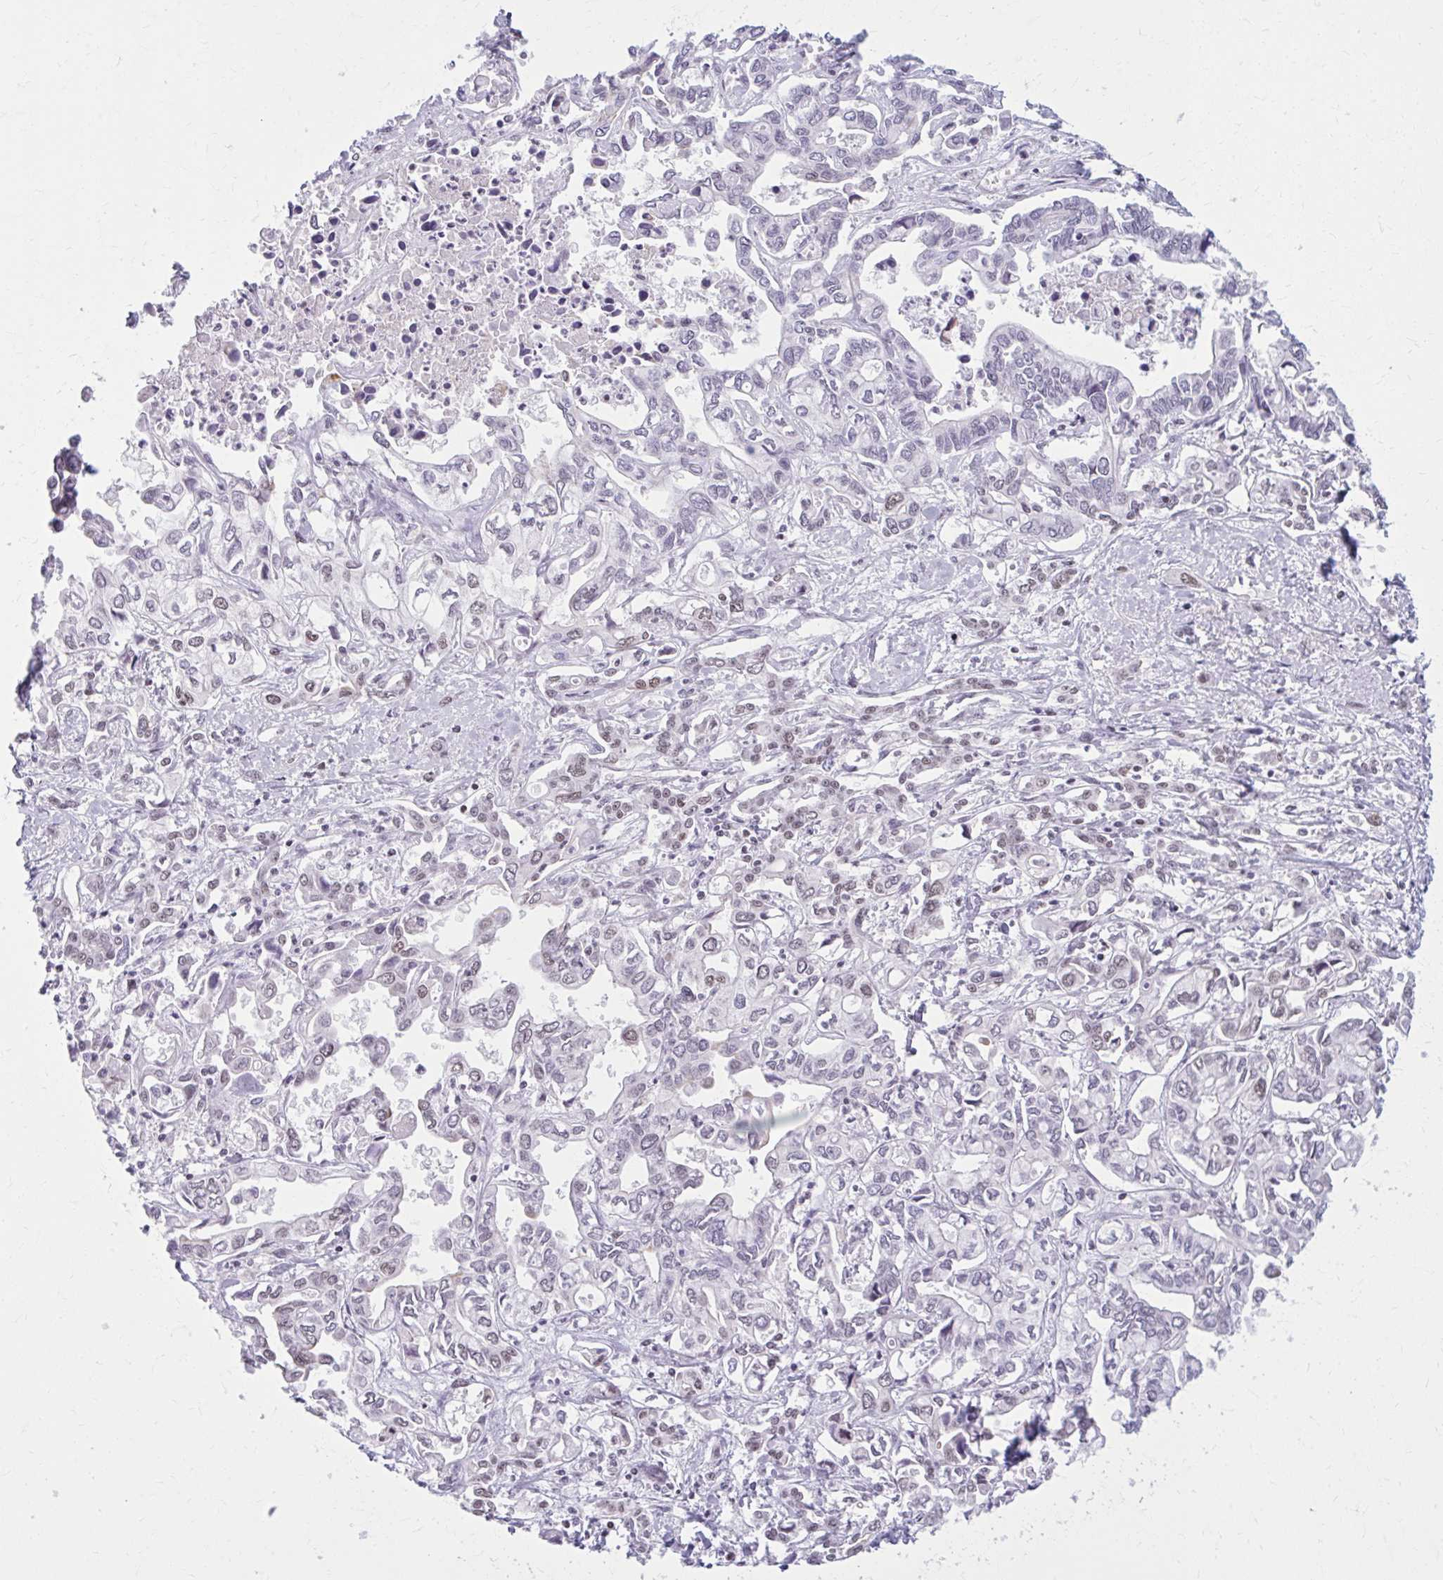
{"staining": {"intensity": "weak", "quantity": "25%-75%", "location": "nuclear"}, "tissue": "liver cancer", "cell_type": "Tumor cells", "image_type": "cancer", "snomed": [{"axis": "morphology", "description": "Cholangiocarcinoma"}, {"axis": "topography", "description": "Liver"}], "caption": "Tumor cells show low levels of weak nuclear expression in about 25%-75% of cells in liver cholangiocarcinoma.", "gene": "PABIR1", "patient": {"sex": "female", "age": 64}}